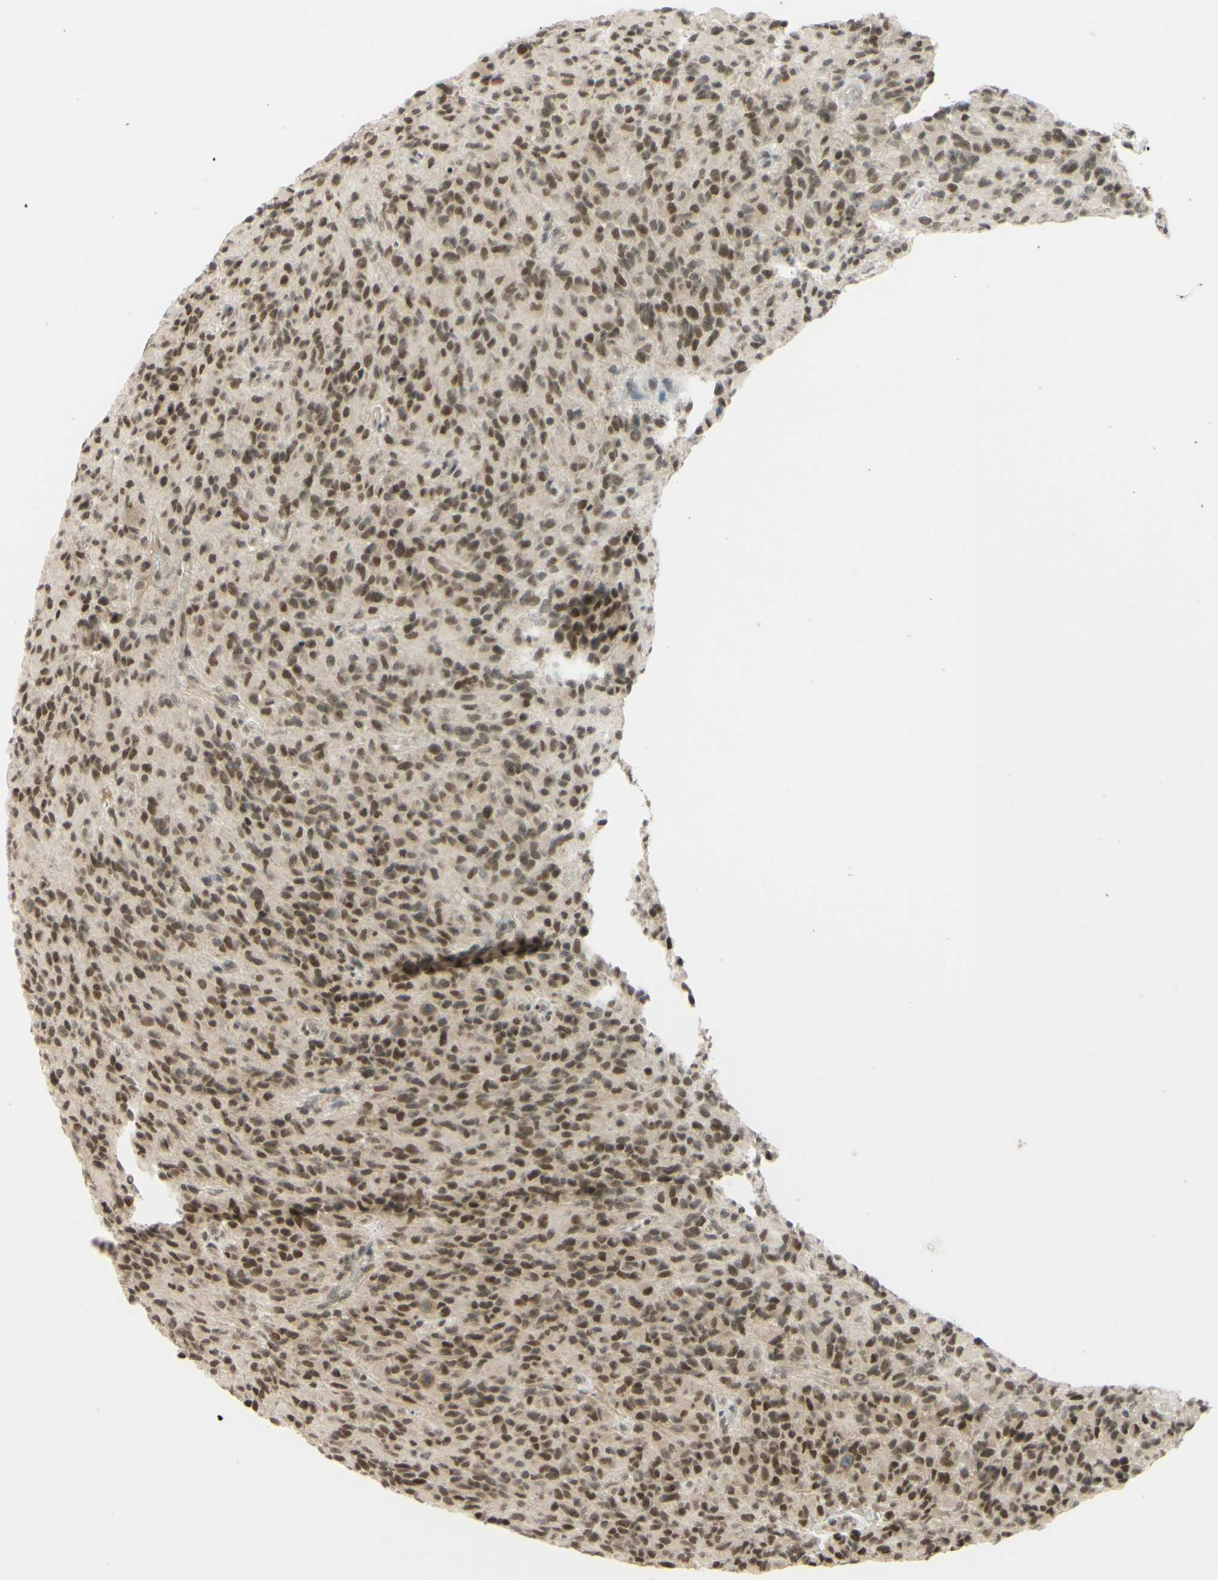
{"staining": {"intensity": "moderate", "quantity": ">75%", "location": "nuclear"}, "tissue": "glioma", "cell_type": "Tumor cells", "image_type": "cancer", "snomed": [{"axis": "morphology", "description": "Glioma, malignant, High grade"}, {"axis": "topography", "description": "Brain"}], "caption": "Protein staining reveals moderate nuclear positivity in approximately >75% of tumor cells in malignant glioma (high-grade).", "gene": "SMARCB1", "patient": {"sex": "male", "age": 71}}